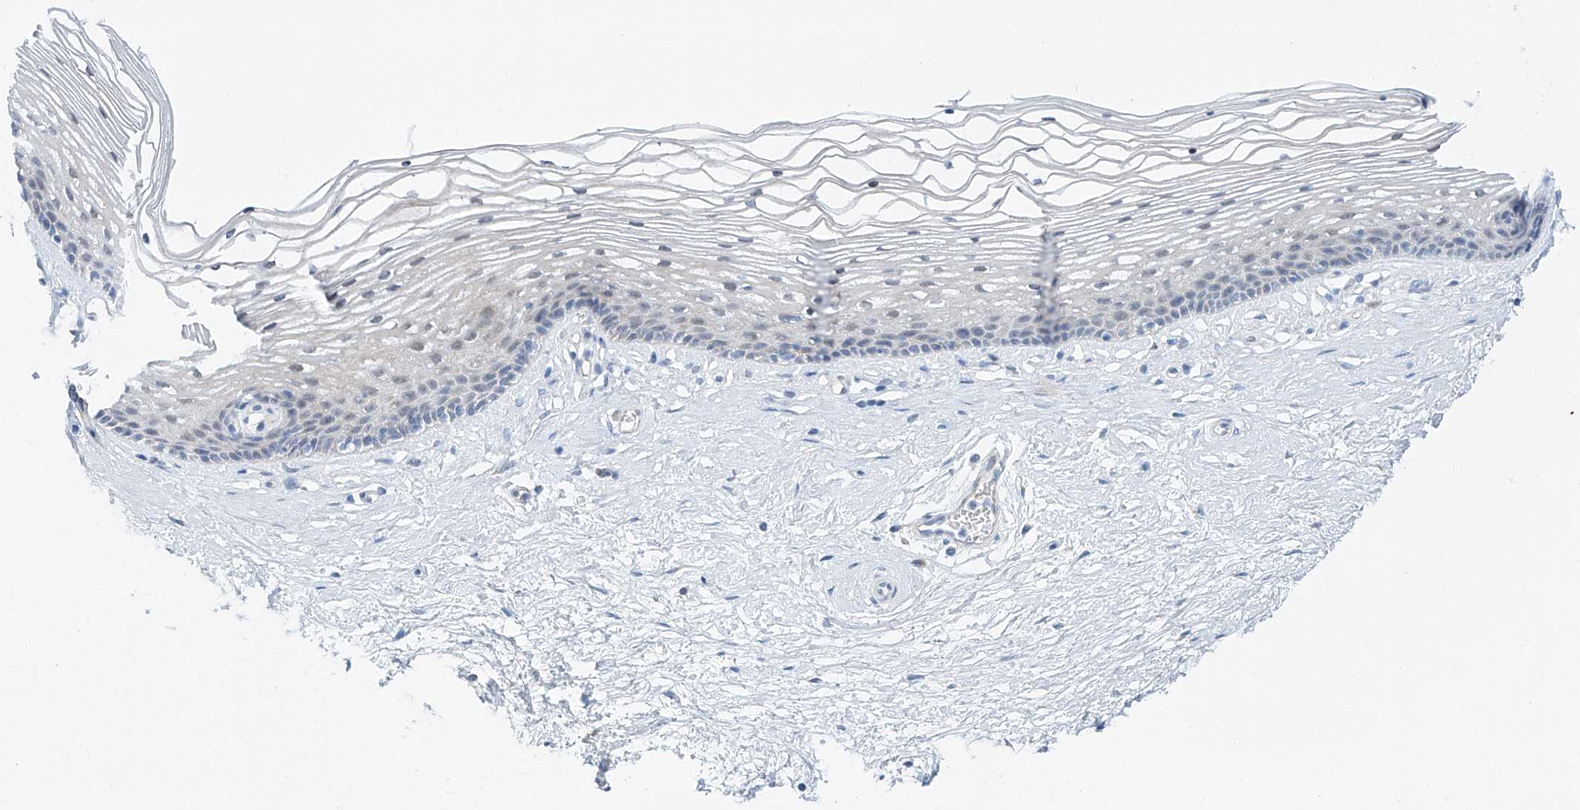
{"staining": {"intensity": "weak", "quantity": "<25%", "location": "nuclear"}, "tissue": "vagina", "cell_type": "Squamous epithelial cells", "image_type": "normal", "snomed": [{"axis": "morphology", "description": "Normal tissue, NOS"}, {"axis": "topography", "description": "Vagina"}], "caption": "IHC photomicrograph of benign human vagina stained for a protein (brown), which displays no staining in squamous epithelial cells. Brightfield microscopy of immunohistochemistry stained with DAB (3,3'-diaminobenzidine) (brown) and hematoxylin (blue), captured at high magnification.", "gene": "CLDND1", "patient": {"sex": "female", "age": 46}}